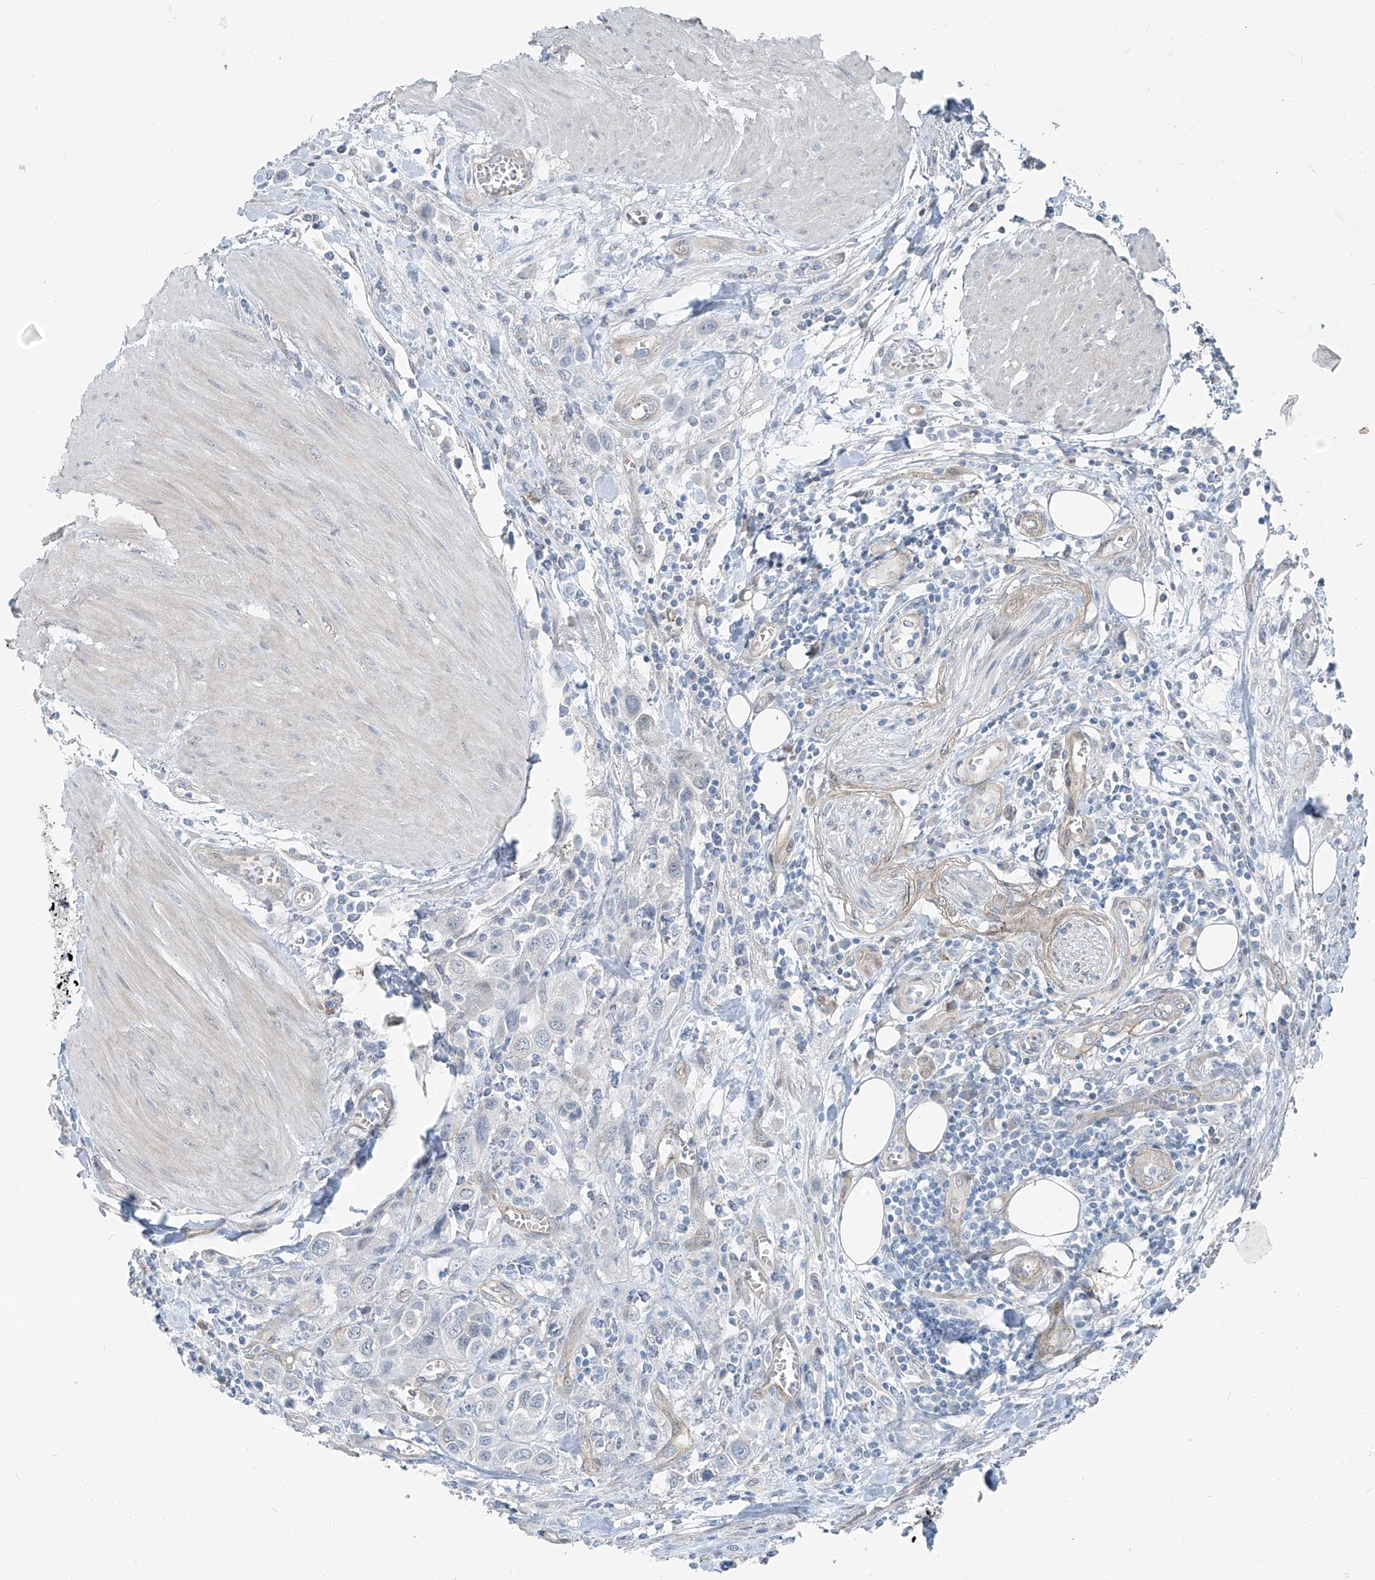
{"staining": {"intensity": "negative", "quantity": "none", "location": "none"}, "tissue": "urothelial cancer", "cell_type": "Tumor cells", "image_type": "cancer", "snomed": [{"axis": "morphology", "description": "Urothelial carcinoma, High grade"}, {"axis": "topography", "description": "Urinary bladder"}], "caption": "Tumor cells are negative for protein expression in human high-grade urothelial carcinoma.", "gene": "TNS2", "patient": {"sex": "male", "age": 50}}